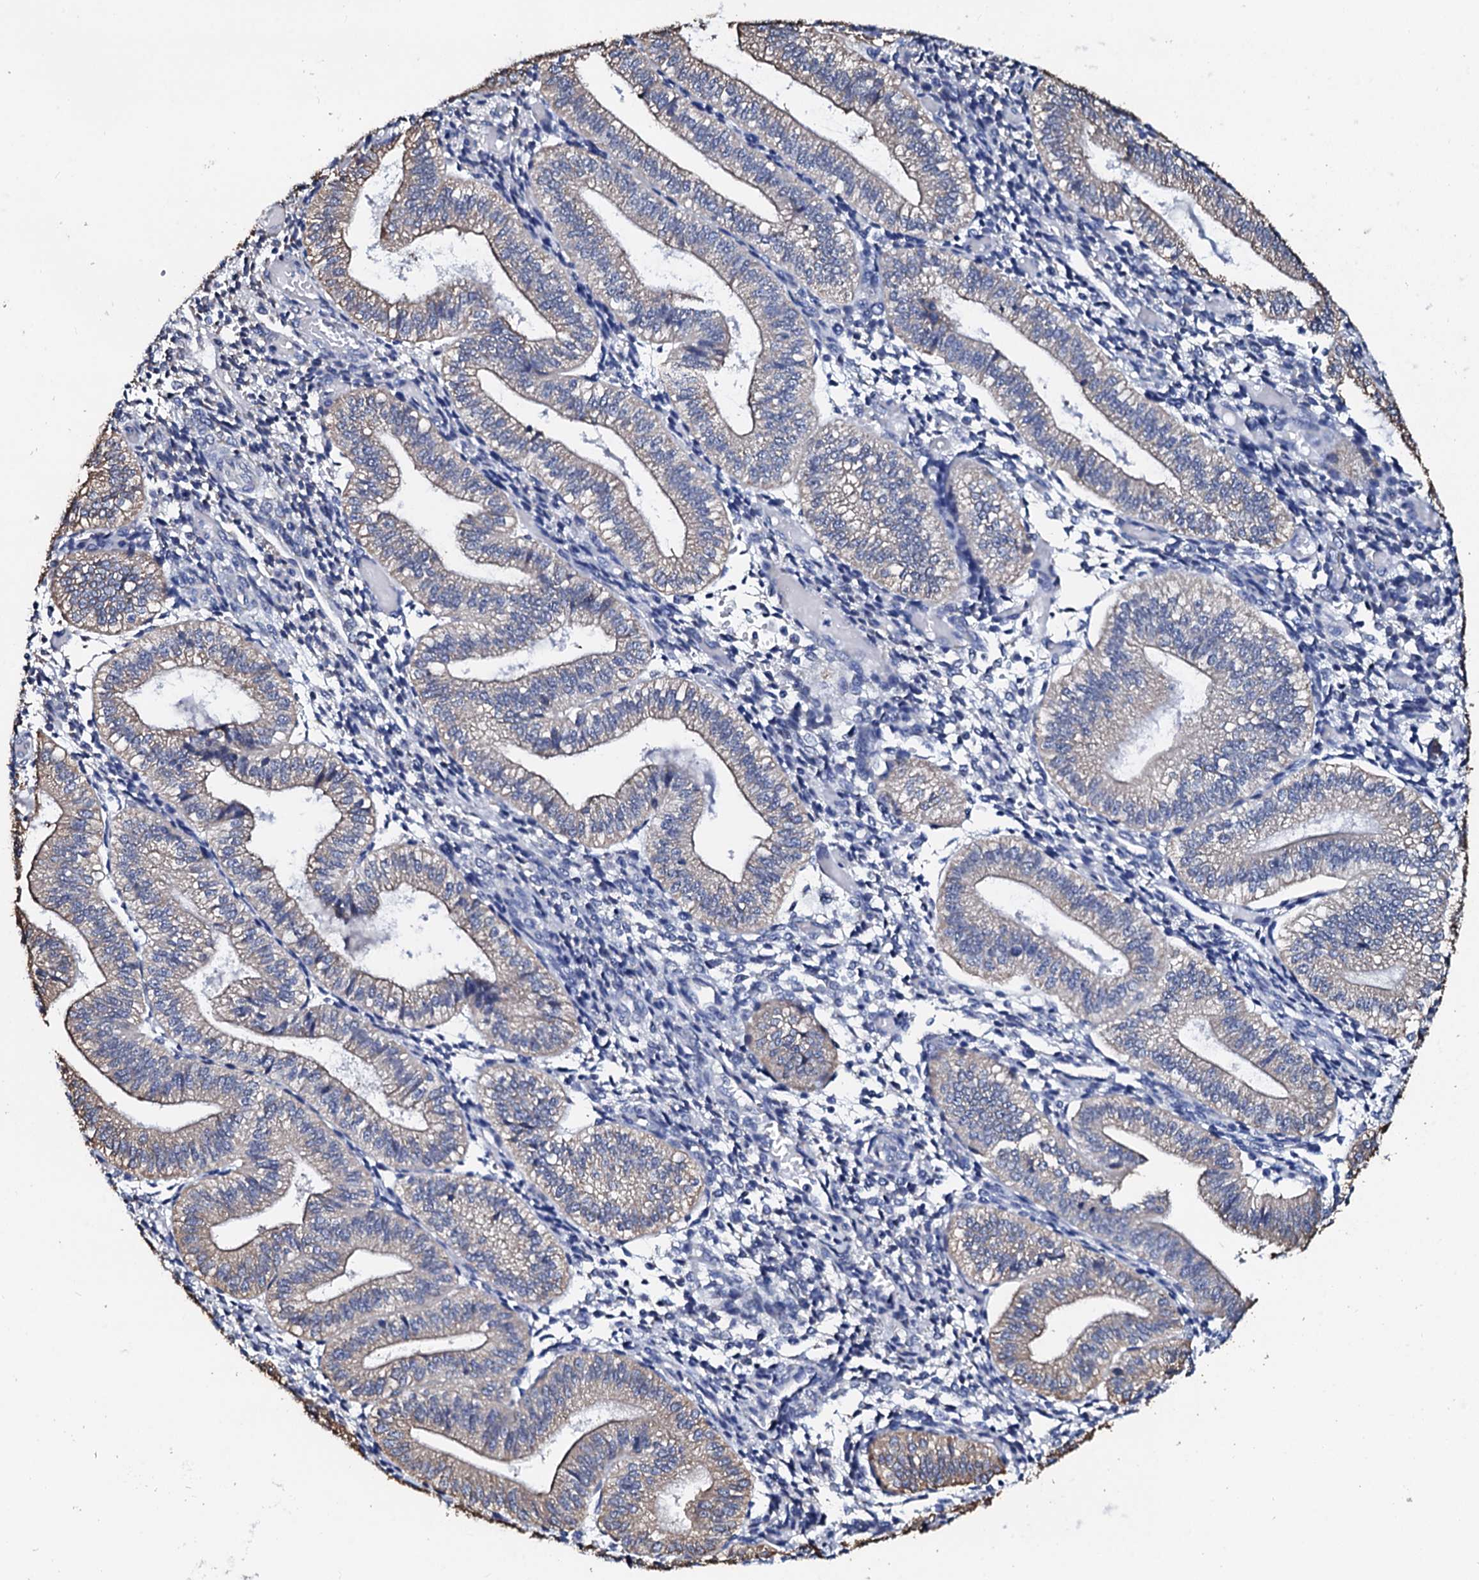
{"staining": {"intensity": "negative", "quantity": "none", "location": "none"}, "tissue": "endometrium", "cell_type": "Cells in endometrial stroma", "image_type": "normal", "snomed": [{"axis": "morphology", "description": "Normal tissue, NOS"}, {"axis": "topography", "description": "Endometrium"}], "caption": "Immunohistochemistry (IHC) of benign endometrium demonstrates no positivity in cells in endometrial stroma.", "gene": "AKAP3", "patient": {"sex": "female", "age": 34}}